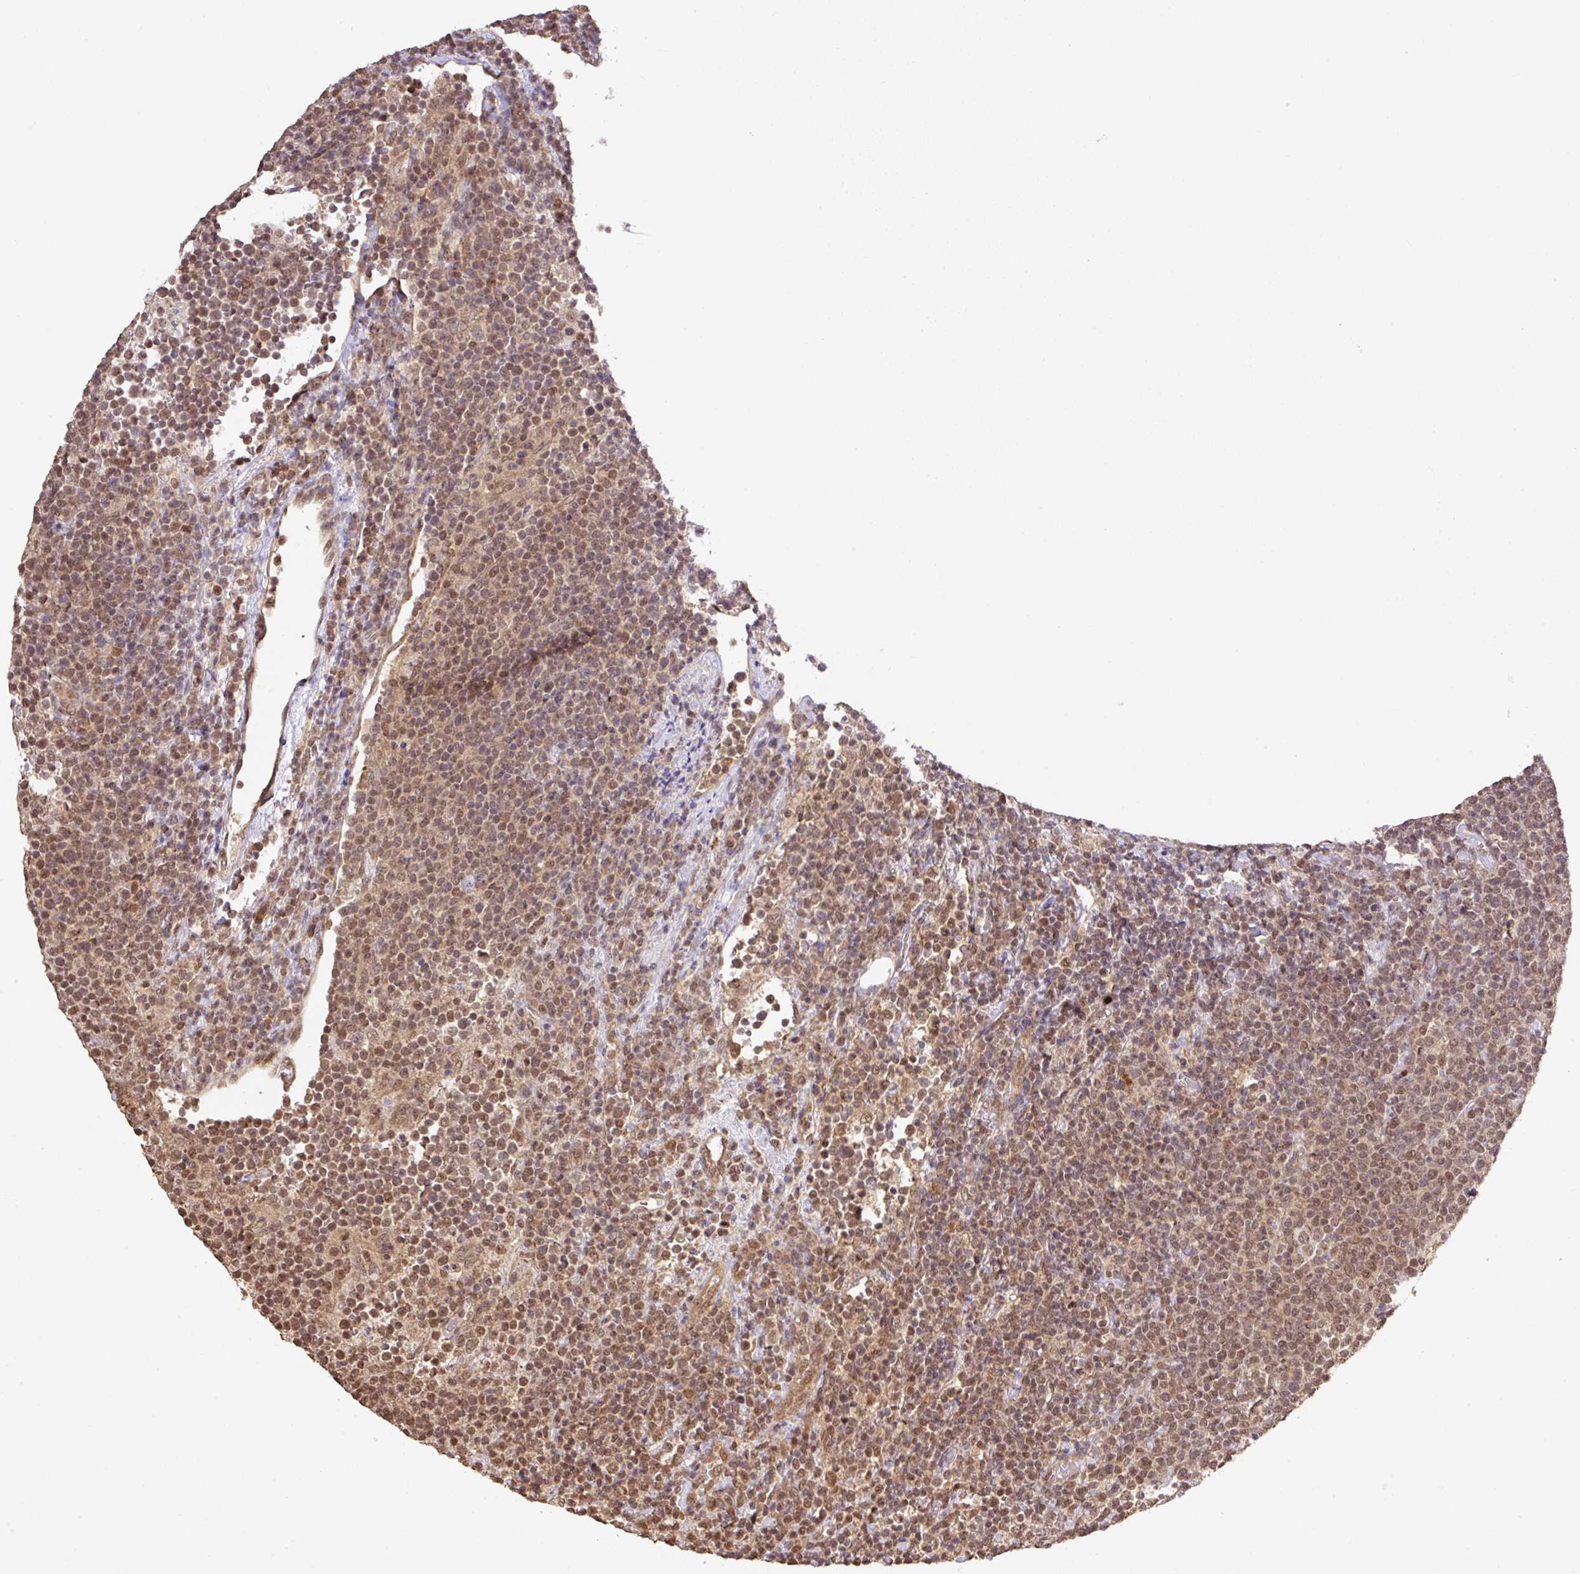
{"staining": {"intensity": "moderate", "quantity": ">75%", "location": "nuclear"}, "tissue": "lymphoma", "cell_type": "Tumor cells", "image_type": "cancer", "snomed": [{"axis": "morphology", "description": "Malignant lymphoma, non-Hodgkin's type, High grade"}, {"axis": "topography", "description": "Lymph node"}], "caption": "Protein analysis of lymphoma tissue exhibits moderate nuclear staining in about >75% of tumor cells.", "gene": "VPS25", "patient": {"sex": "male", "age": 61}}